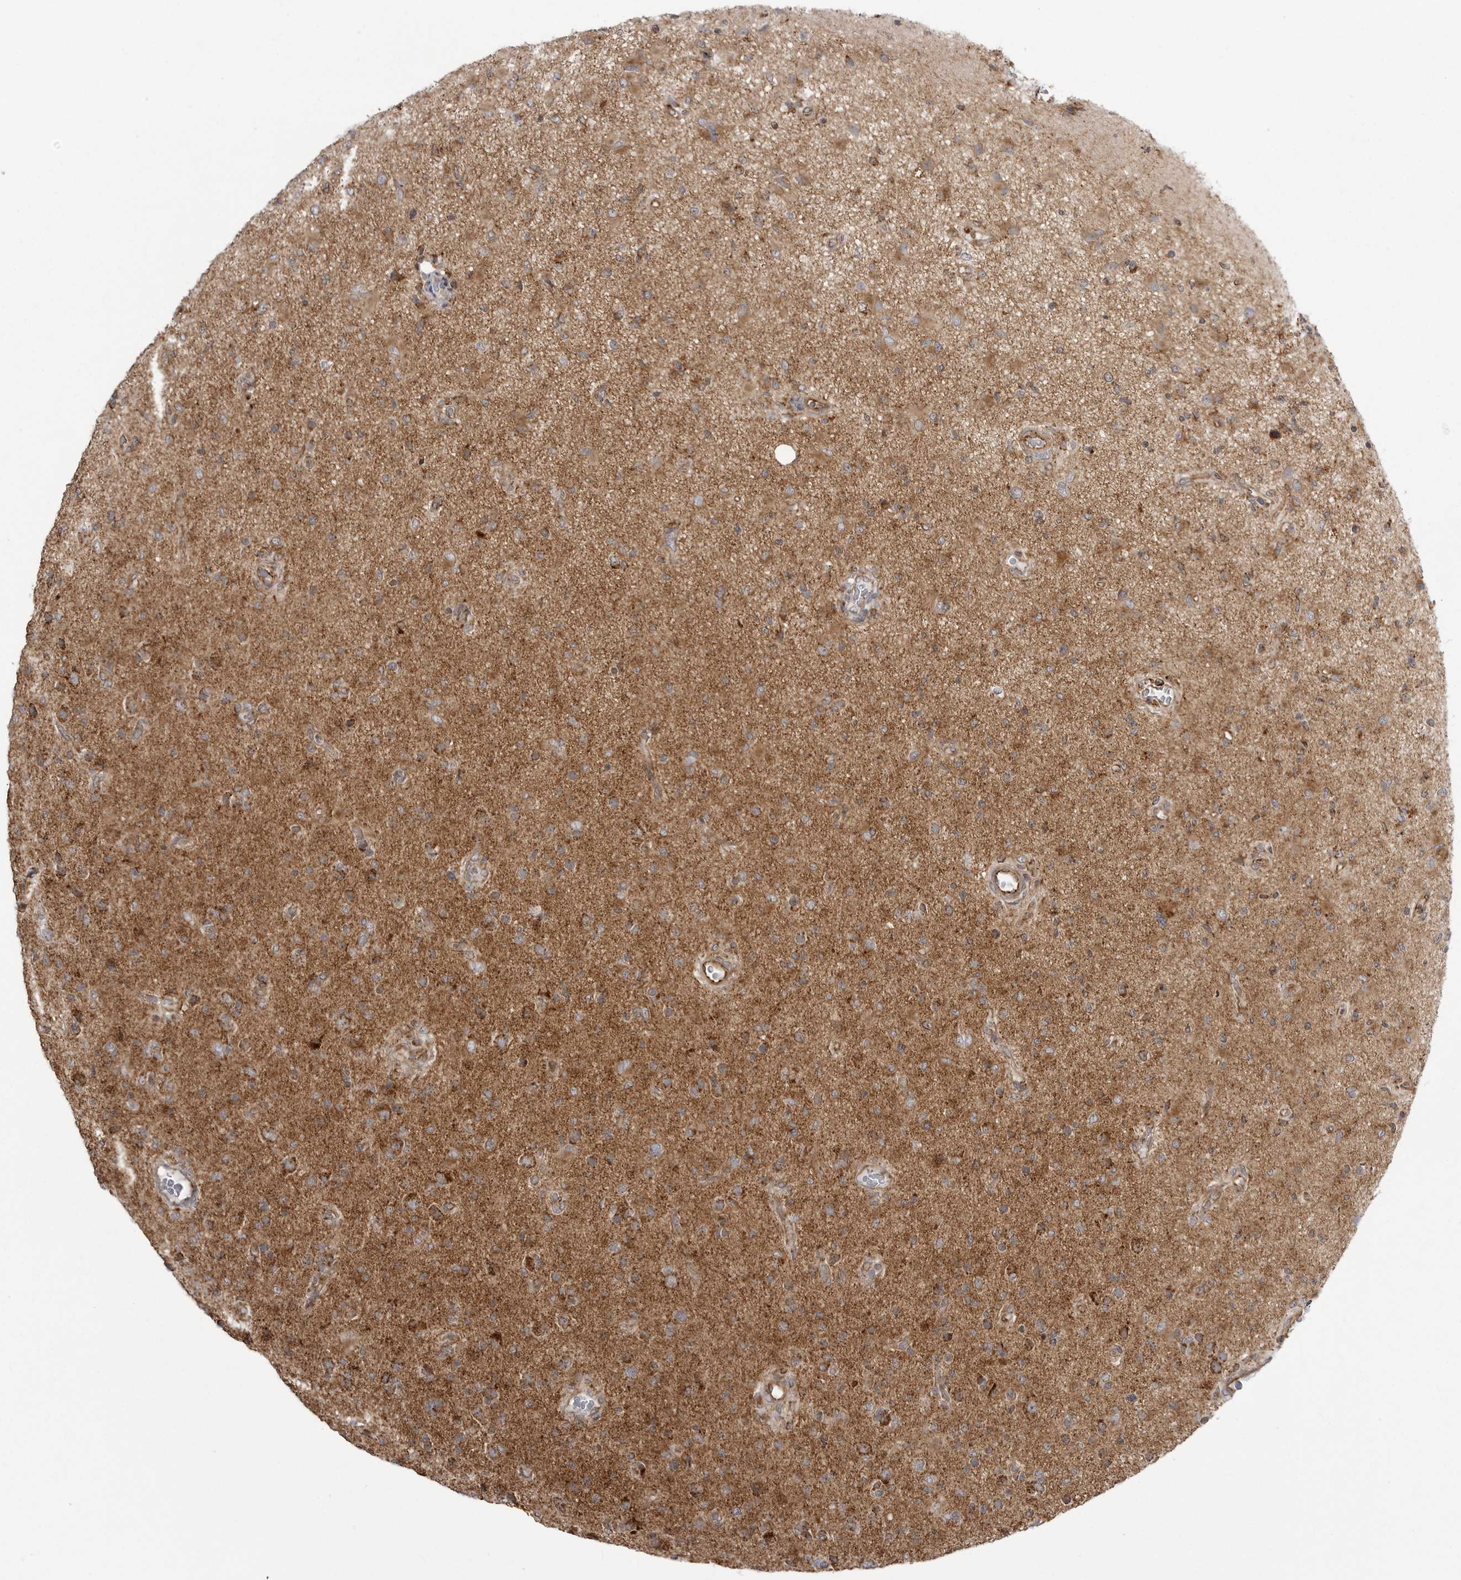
{"staining": {"intensity": "moderate", "quantity": ">75%", "location": "cytoplasmic/membranous"}, "tissue": "glioma", "cell_type": "Tumor cells", "image_type": "cancer", "snomed": [{"axis": "morphology", "description": "Glioma, malignant, High grade"}, {"axis": "topography", "description": "Brain"}], "caption": "Glioma stained with DAB (3,3'-diaminobenzidine) immunohistochemistry (IHC) reveals medium levels of moderate cytoplasmic/membranous positivity in approximately >75% of tumor cells. (brown staining indicates protein expression, while blue staining denotes nuclei).", "gene": "FH", "patient": {"sex": "female", "age": 57}}